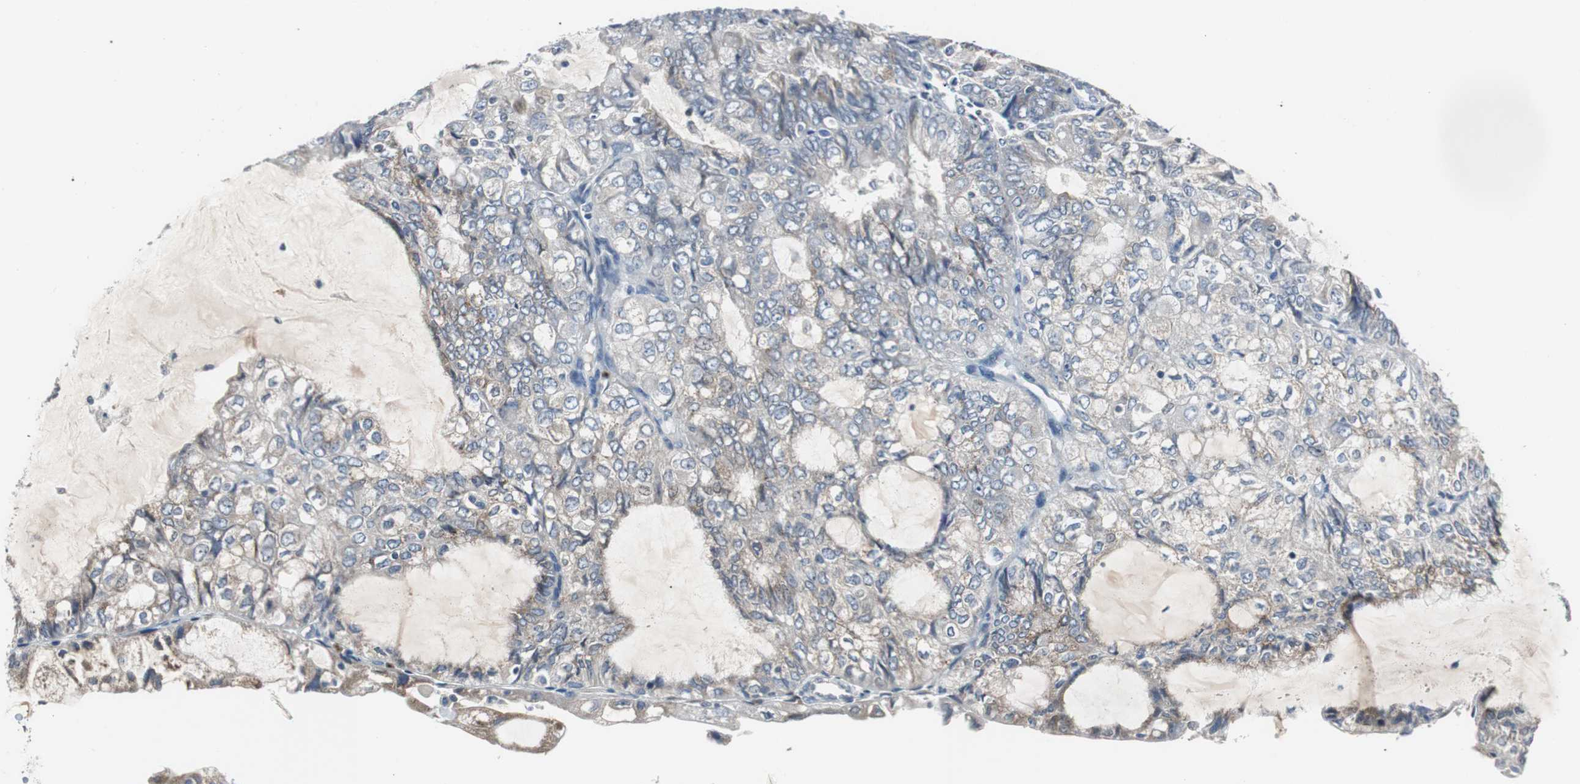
{"staining": {"intensity": "weak", "quantity": "25%-75%", "location": "cytoplasmic/membranous"}, "tissue": "endometrial cancer", "cell_type": "Tumor cells", "image_type": "cancer", "snomed": [{"axis": "morphology", "description": "Adenocarcinoma, NOS"}, {"axis": "topography", "description": "Endometrium"}], "caption": "Immunohistochemical staining of human endometrial adenocarcinoma displays low levels of weak cytoplasmic/membranous protein staining in about 25%-75% of tumor cells.", "gene": "SOX30", "patient": {"sex": "female", "age": 81}}